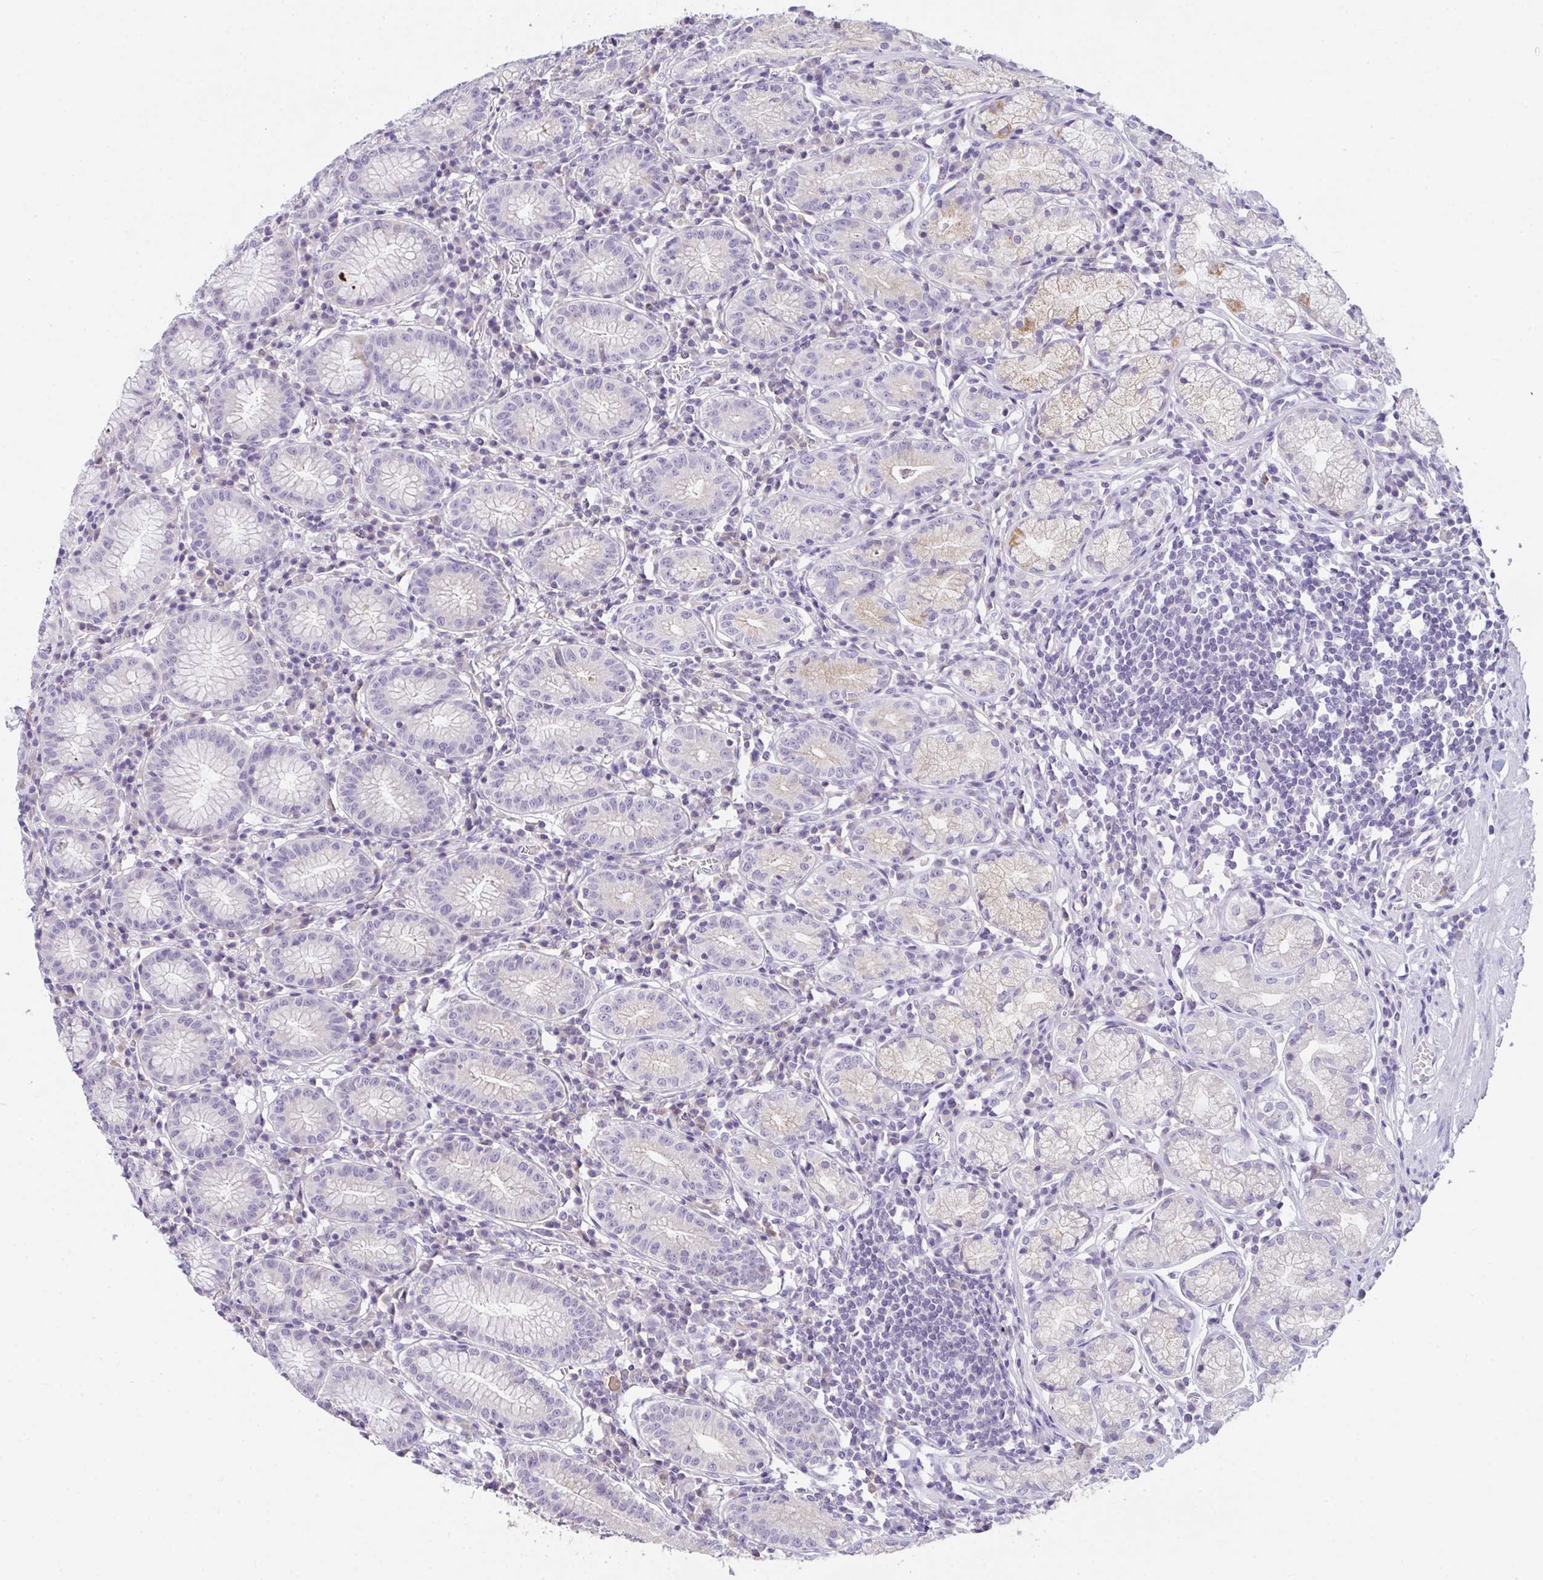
{"staining": {"intensity": "moderate", "quantity": "25%-75%", "location": "cytoplasmic/membranous"}, "tissue": "stomach", "cell_type": "Glandular cells", "image_type": "normal", "snomed": [{"axis": "morphology", "description": "Normal tissue, NOS"}, {"axis": "topography", "description": "Stomach"}], "caption": "Protein staining reveals moderate cytoplasmic/membranous positivity in approximately 25%-75% of glandular cells in unremarkable stomach.", "gene": "COX7B", "patient": {"sex": "male", "age": 55}}